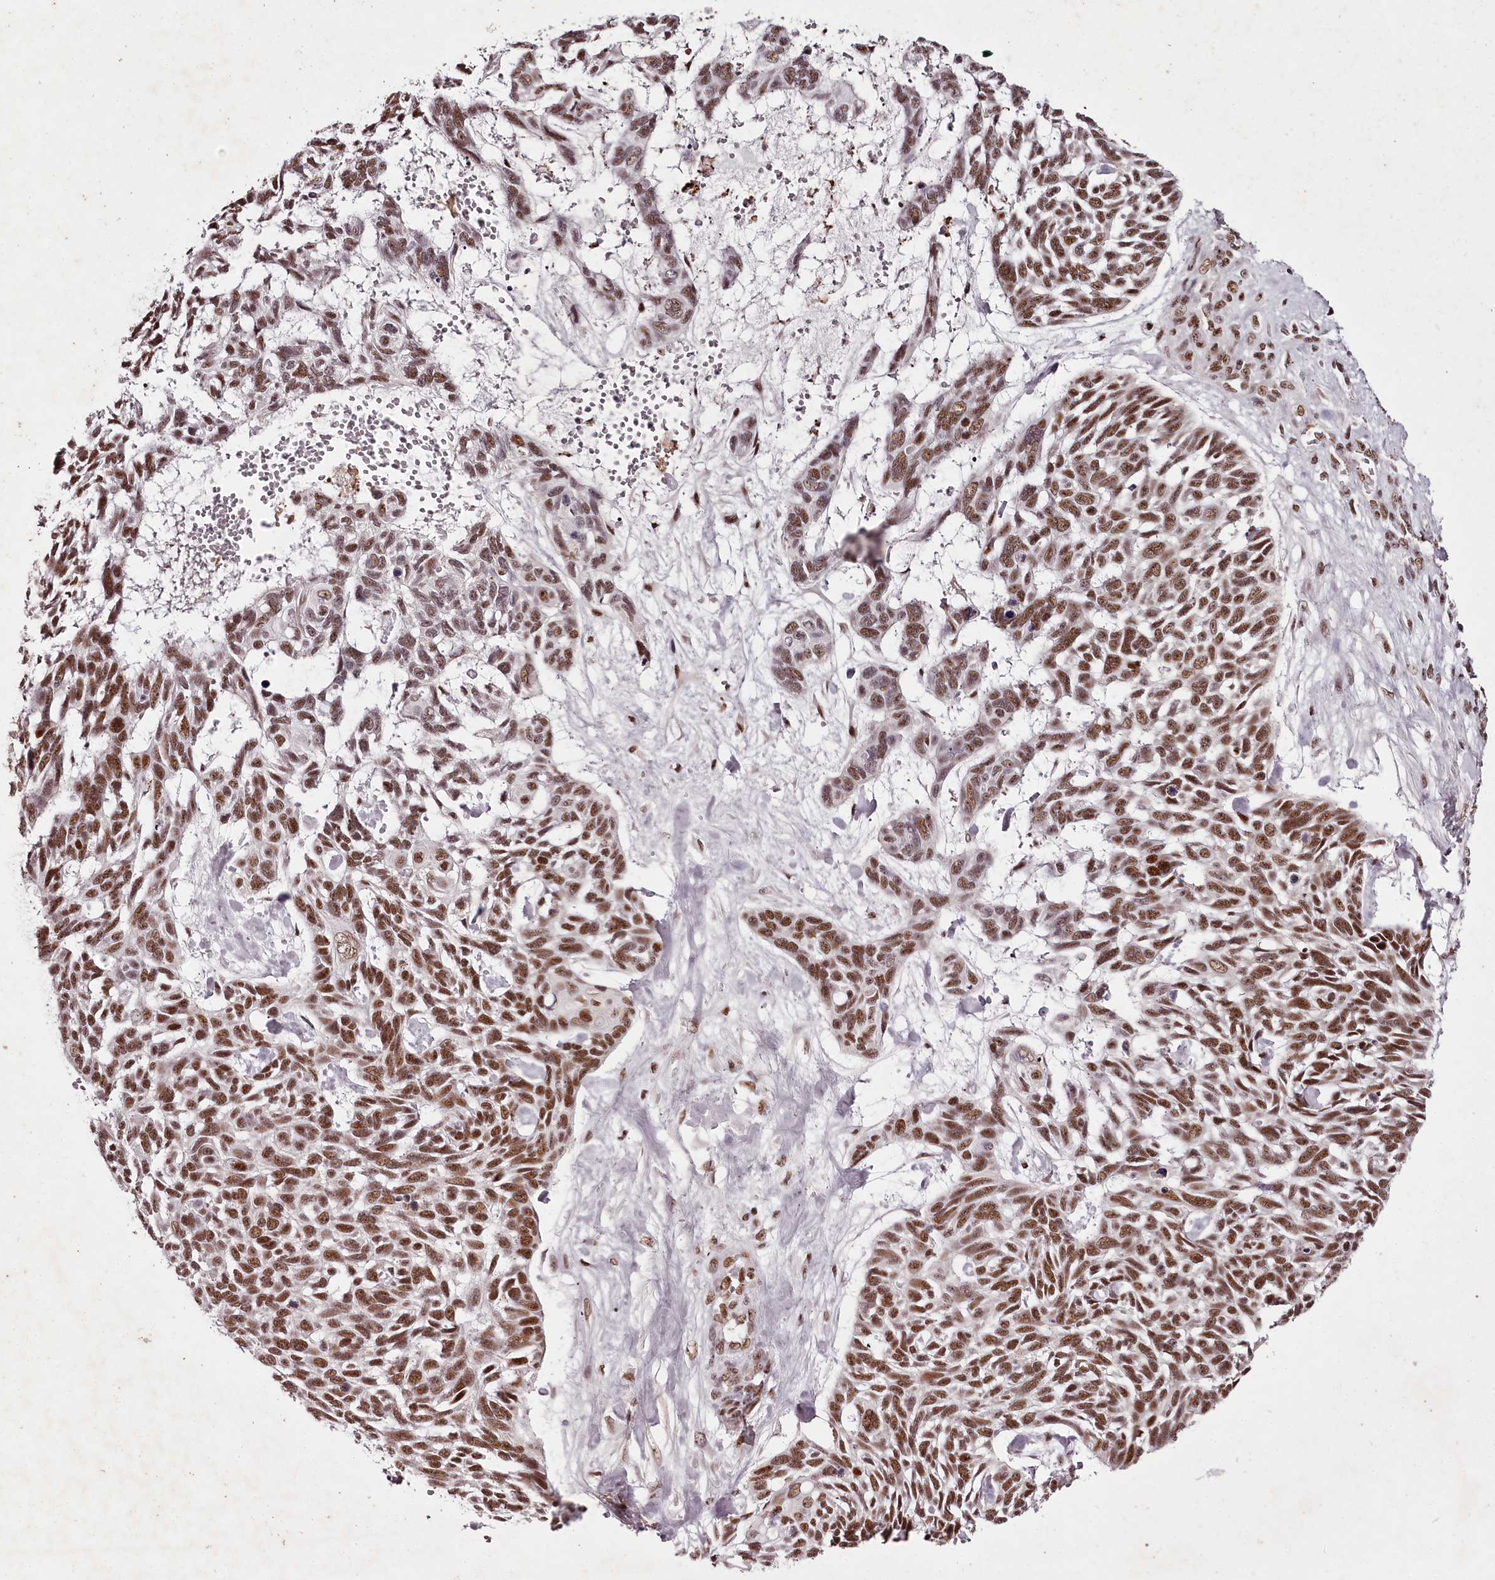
{"staining": {"intensity": "moderate", "quantity": ">75%", "location": "nuclear"}, "tissue": "skin cancer", "cell_type": "Tumor cells", "image_type": "cancer", "snomed": [{"axis": "morphology", "description": "Basal cell carcinoma"}, {"axis": "topography", "description": "Skin"}], "caption": "IHC of human skin basal cell carcinoma exhibits medium levels of moderate nuclear positivity in about >75% of tumor cells. The protein of interest is stained brown, and the nuclei are stained in blue (DAB IHC with brightfield microscopy, high magnification).", "gene": "PSPC1", "patient": {"sex": "male", "age": 88}}